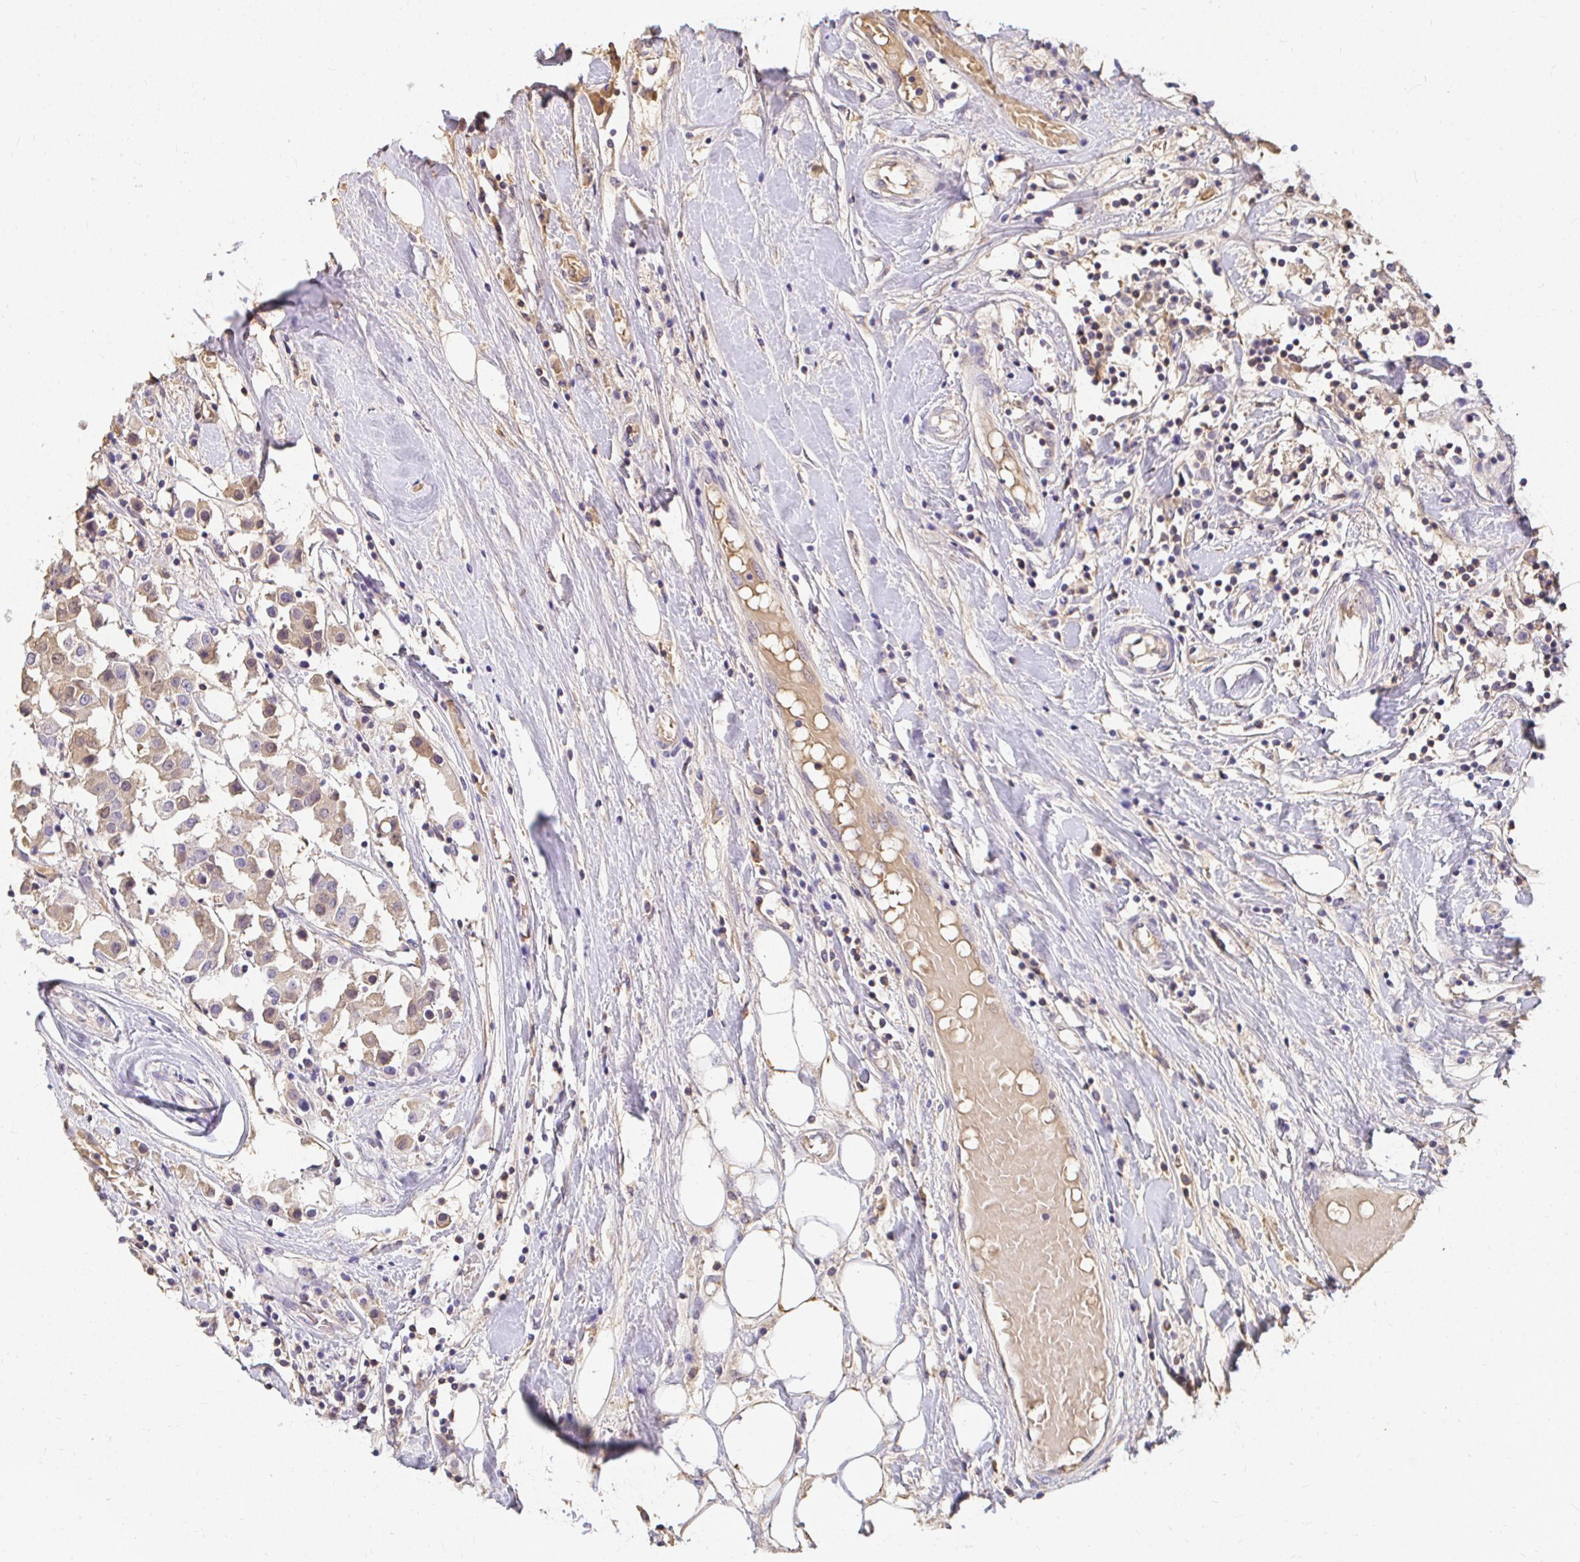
{"staining": {"intensity": "weak", "quantity": "25%-75%", "location": "cytoplasmic/membranous"}, "tissue": "breast cancer", "cell_type": "Tumor cells", "image_type": "cancer", "snomed": [{"axis": "morphology", "description": "Duct carcinoma"}, {"axis": "topography", "description": "Breast"}], "caption": "A brown stain highlights weak cytoplasmic/membranous positivity of a protein in human breast invasive ductal carcinoma tumor cells.", "gene": "LOXL4", "patient": {"sex": "female", "age": 61}}